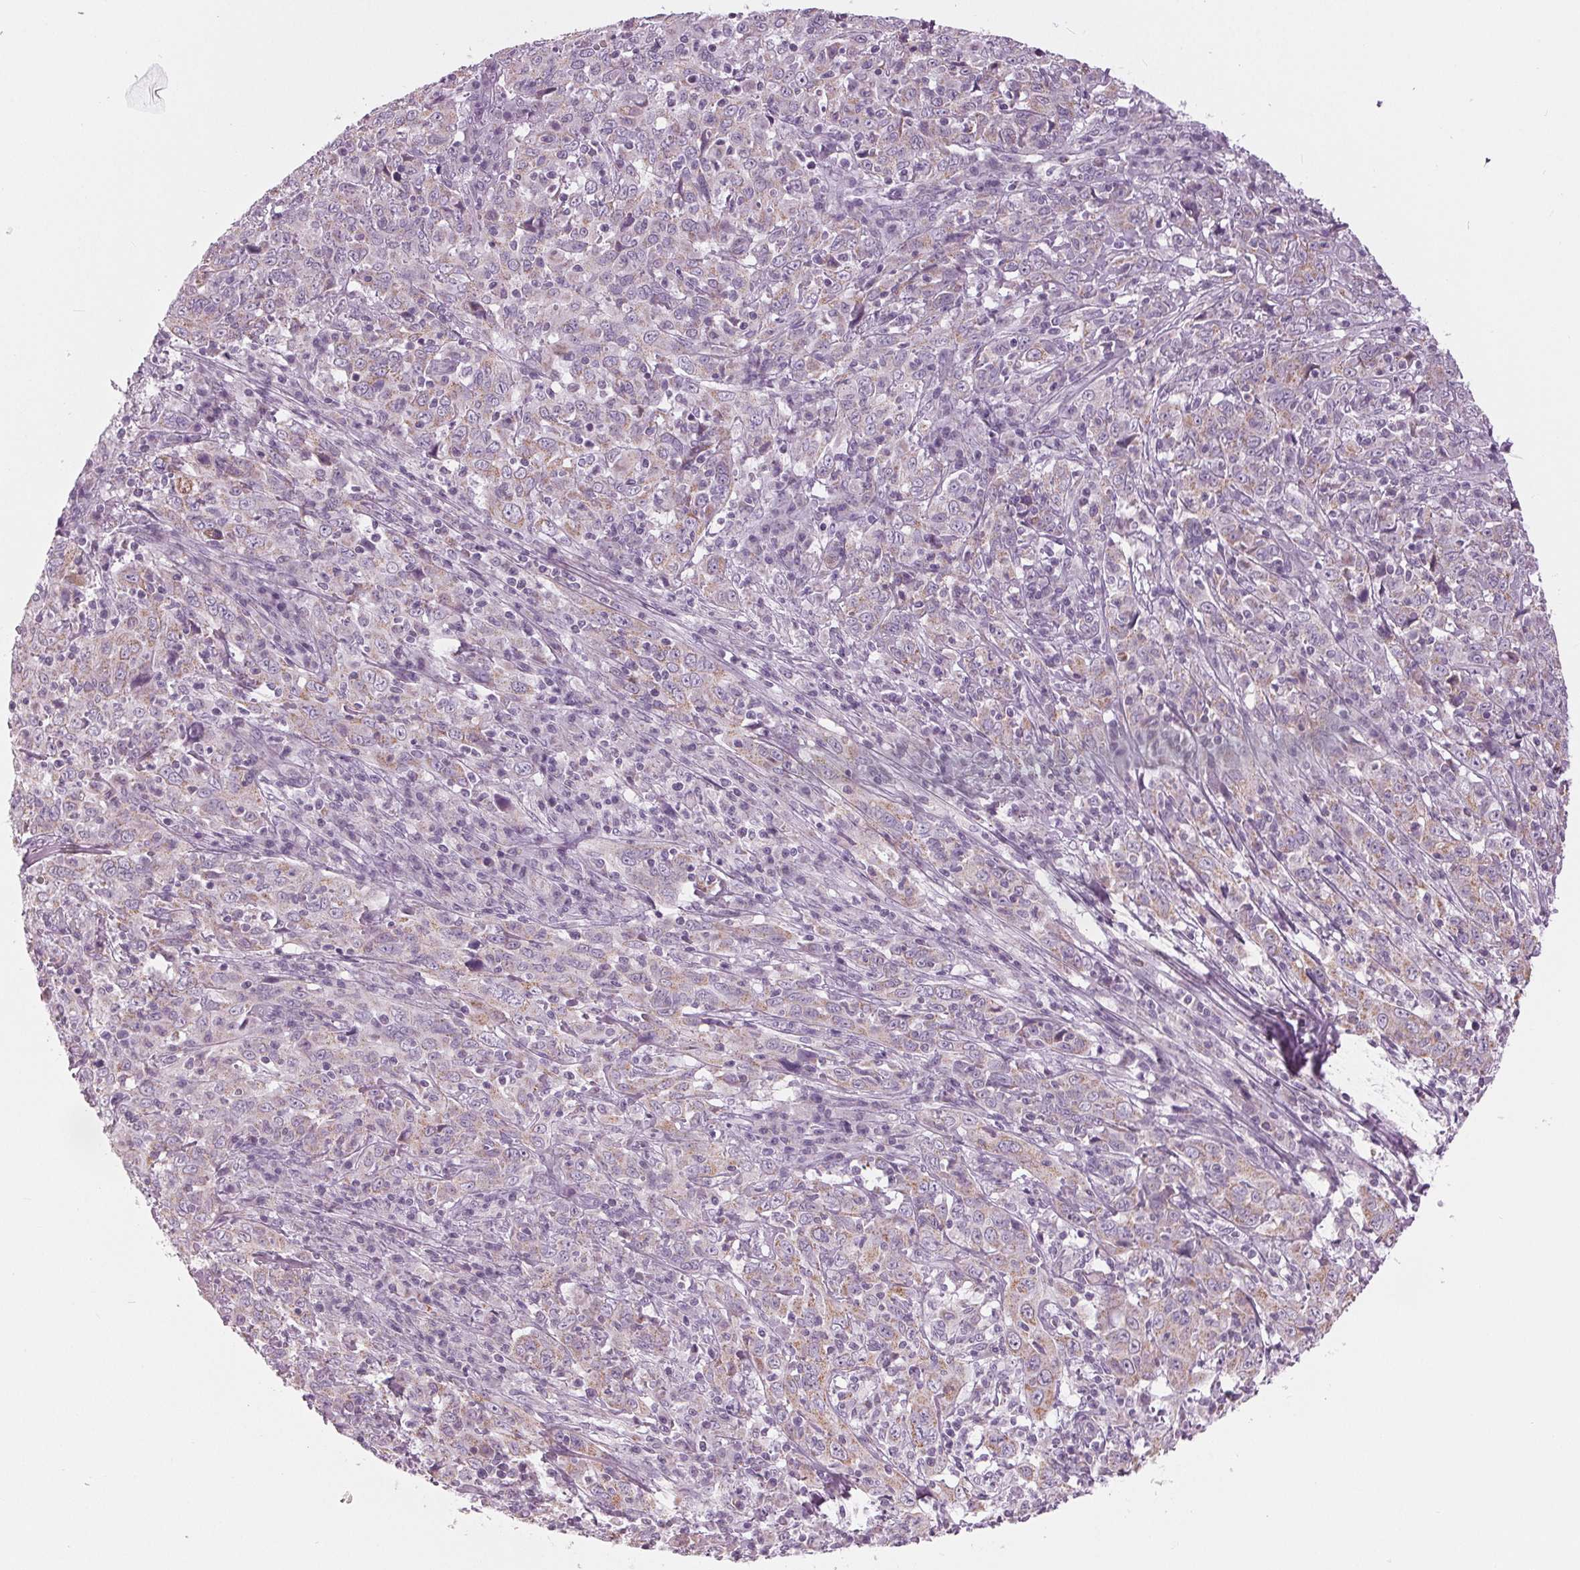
{"staining": {"intensity": "weak", "quantity": "25%-75%", "location": "cytoplasmic/membranous"}, "tissue": "cervical cancer", "cell_type": "Tumor cells", "image_type": "cancer", "snomed": [{"axis": "morphology", "description": "Squamous cell carcinoma, NOS"}, {"axis": "topography", "description": "Cervix"}], "caption": "Protein positivity by immunohistochemistry displays weak cytoplasmic/membranous positivity in approximately 25%-75% of tumor cells in cervical squamous cell carcinoma.", "gene": "SAMD4A", "patient": {"sex": "female", "age": 46}}